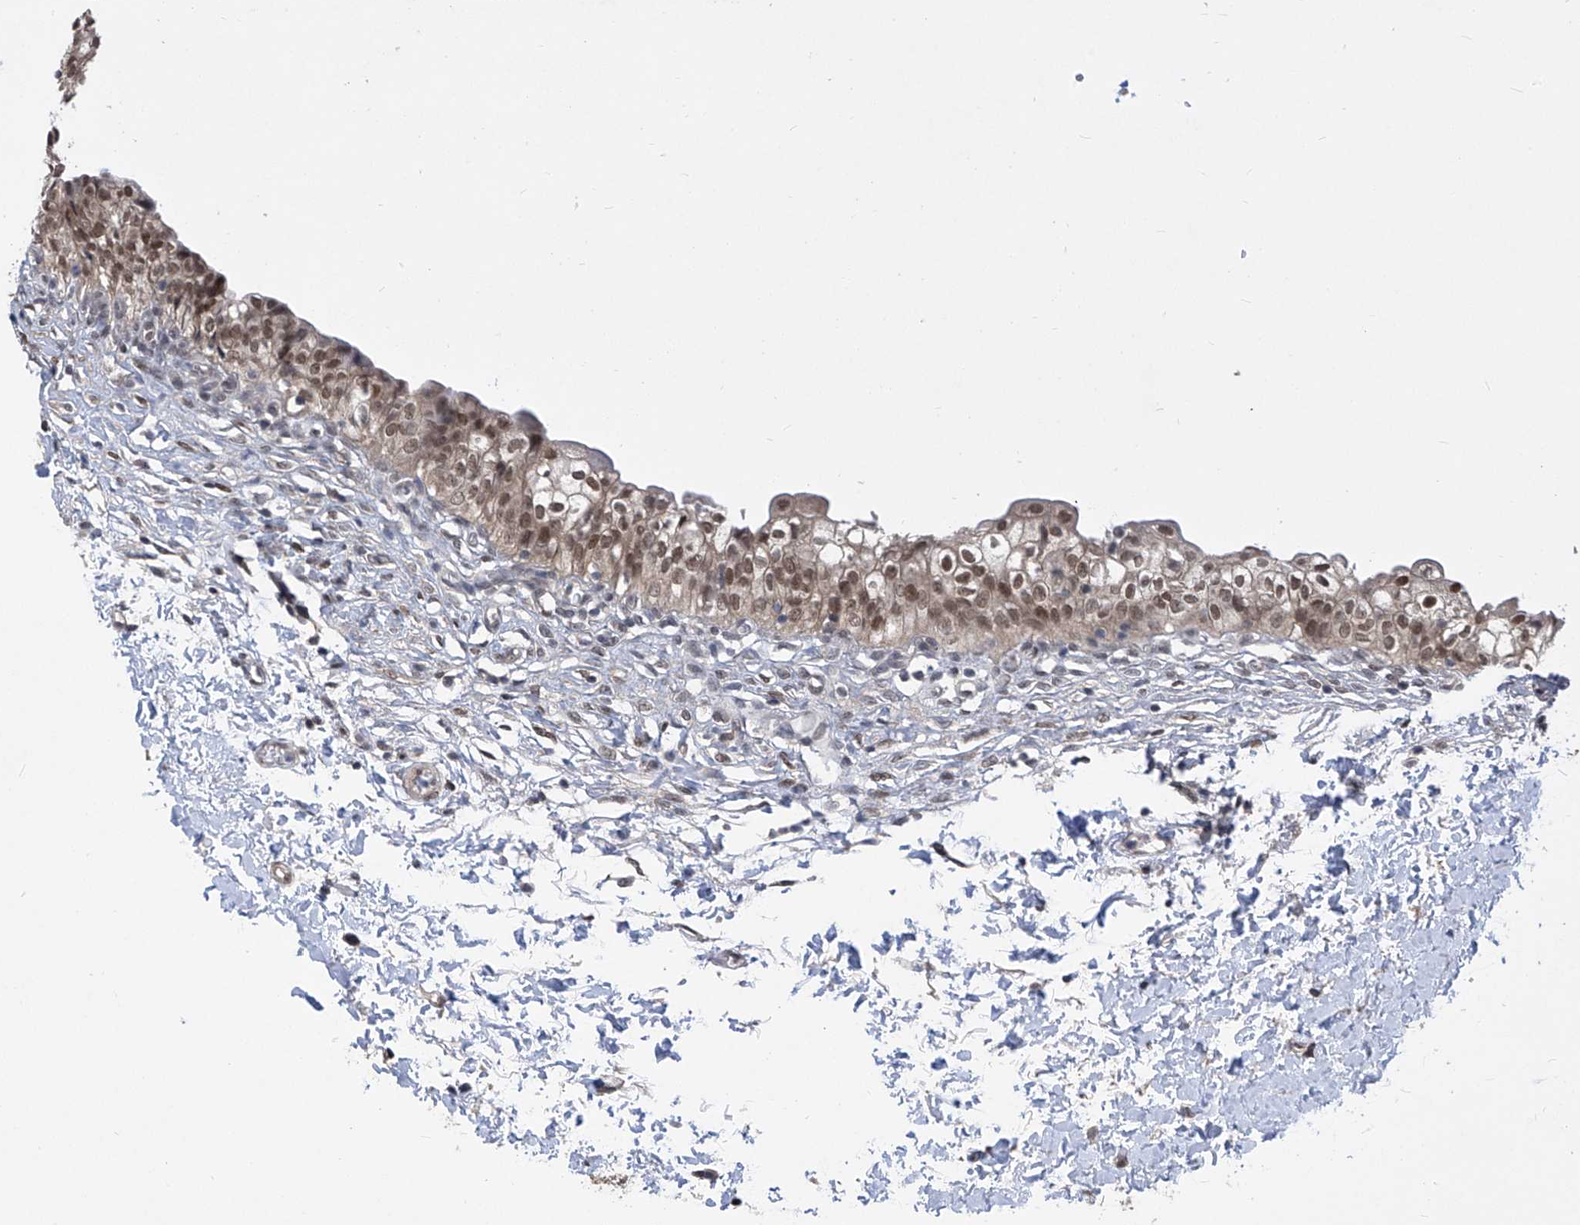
{"staining": {"intensity": "moderate", "quantity": ">75%", "location": "cytoplasmic/membranous,nuclear"}, "tissue": "urinary bladder", "cell_type": "Urothelial cells", "image_type": "normal", "snomed": [{"axis": "morphology", "description": "Normal tissue, NOS"}, {"axis": "topography", "description": "Urinary bladder"}], "caption": "IHC image of unremarkable urinary bladder: human urinary bladder stained using IHC shows medium levels of moderate protein expression localized specifically in the cytoplasmic/membranous,nuclear of urothelial cells, appearing as a cytoplasmic/membranous,nuclear brown color.", "gene": "CETN1", "patient": {"sex": "male", "age": 55}}